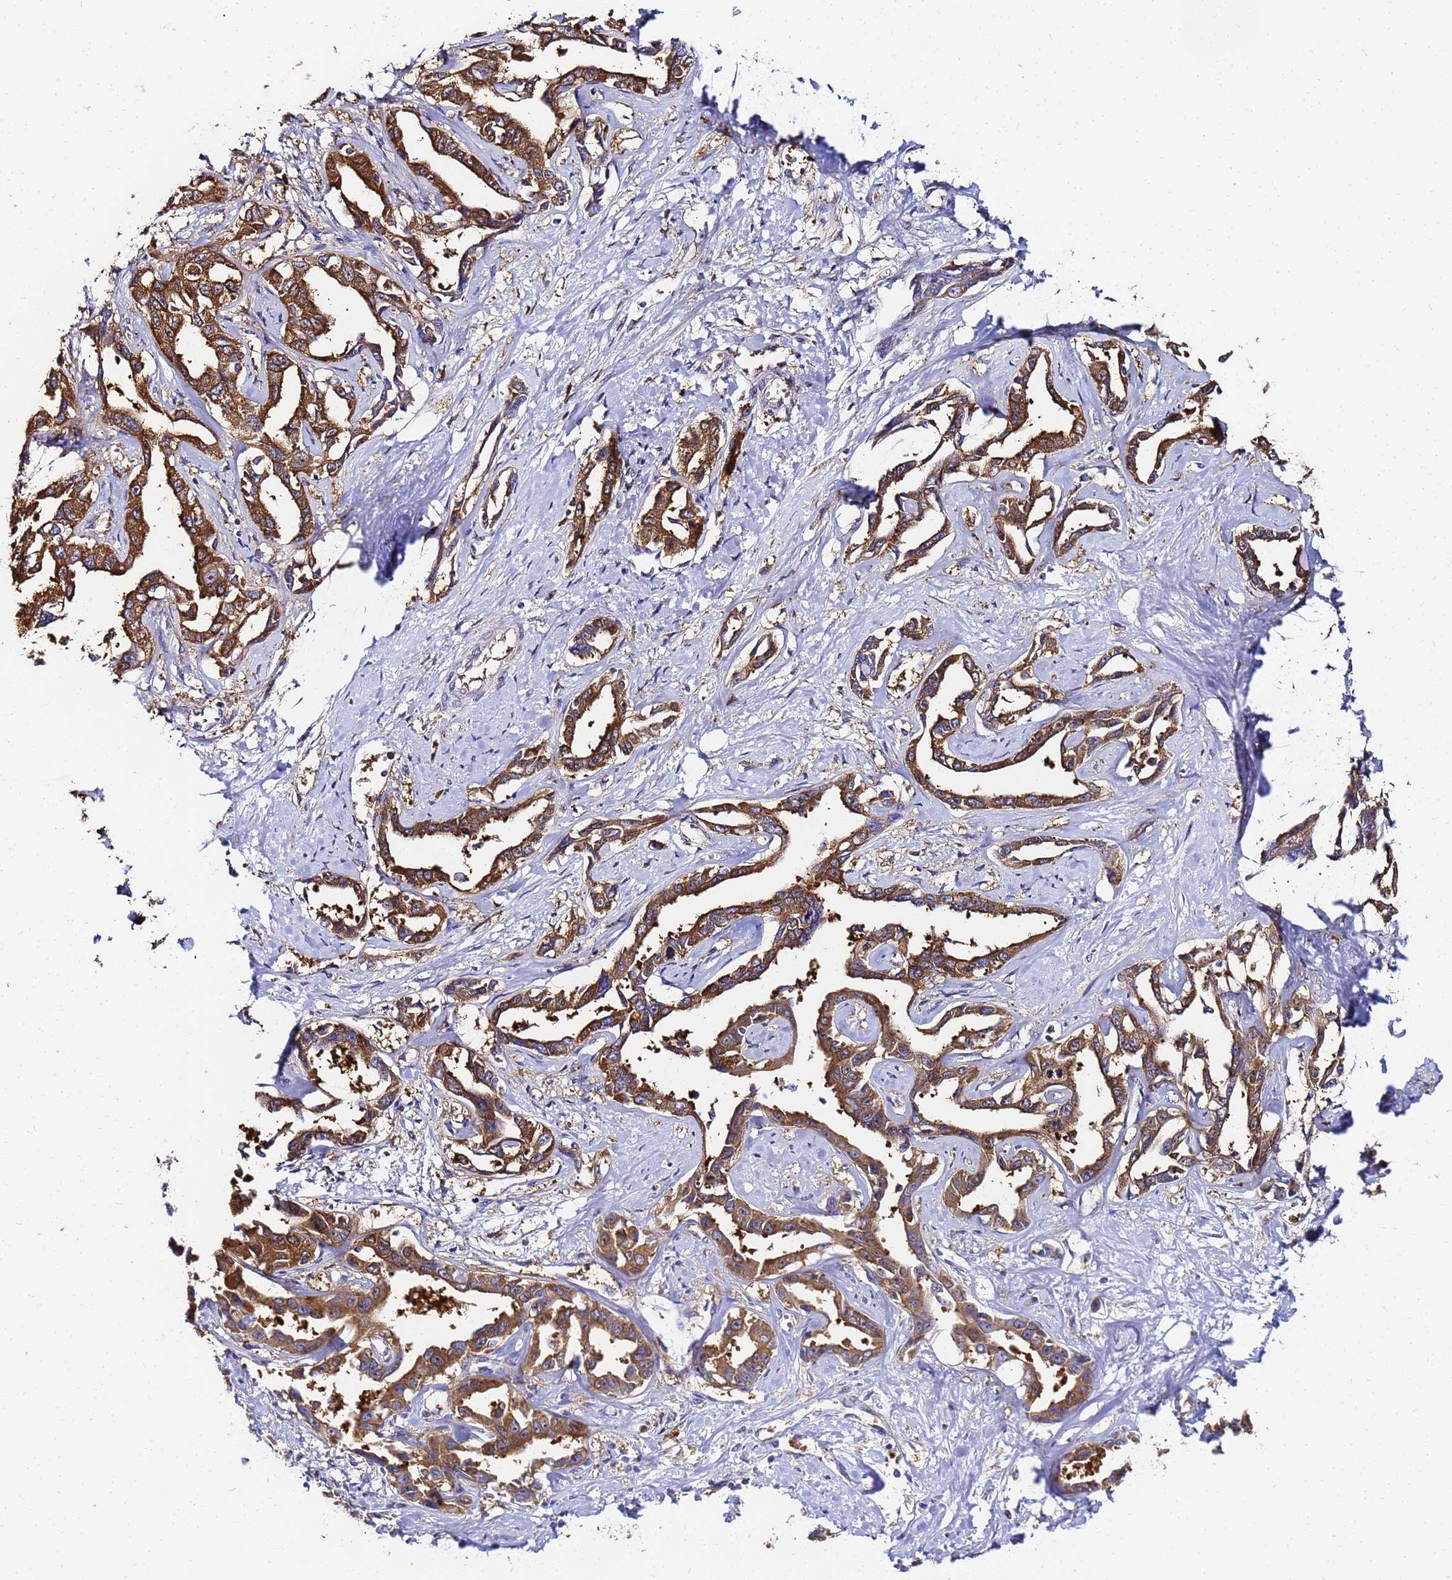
{"staining": {"intensity": "moderate", "quantity": ">75%", "location": "cytoplasmic/membranous"}, "tissue": "liver cancer", "cell_type": "Tumor cells", "image_type": "cancer", "snomed": [{"axis": "morphology", "description": "Cholangiocarcinoma"}, {"axis": "topography", "description": "Liver"}], "caption": "Moderate cytoplasmic/membranous staining is seen in approximately >75% of tumor cells in liver cancer.", "gene": "NME1-NME2", "patient": {"sex": "male", "age": 59}}